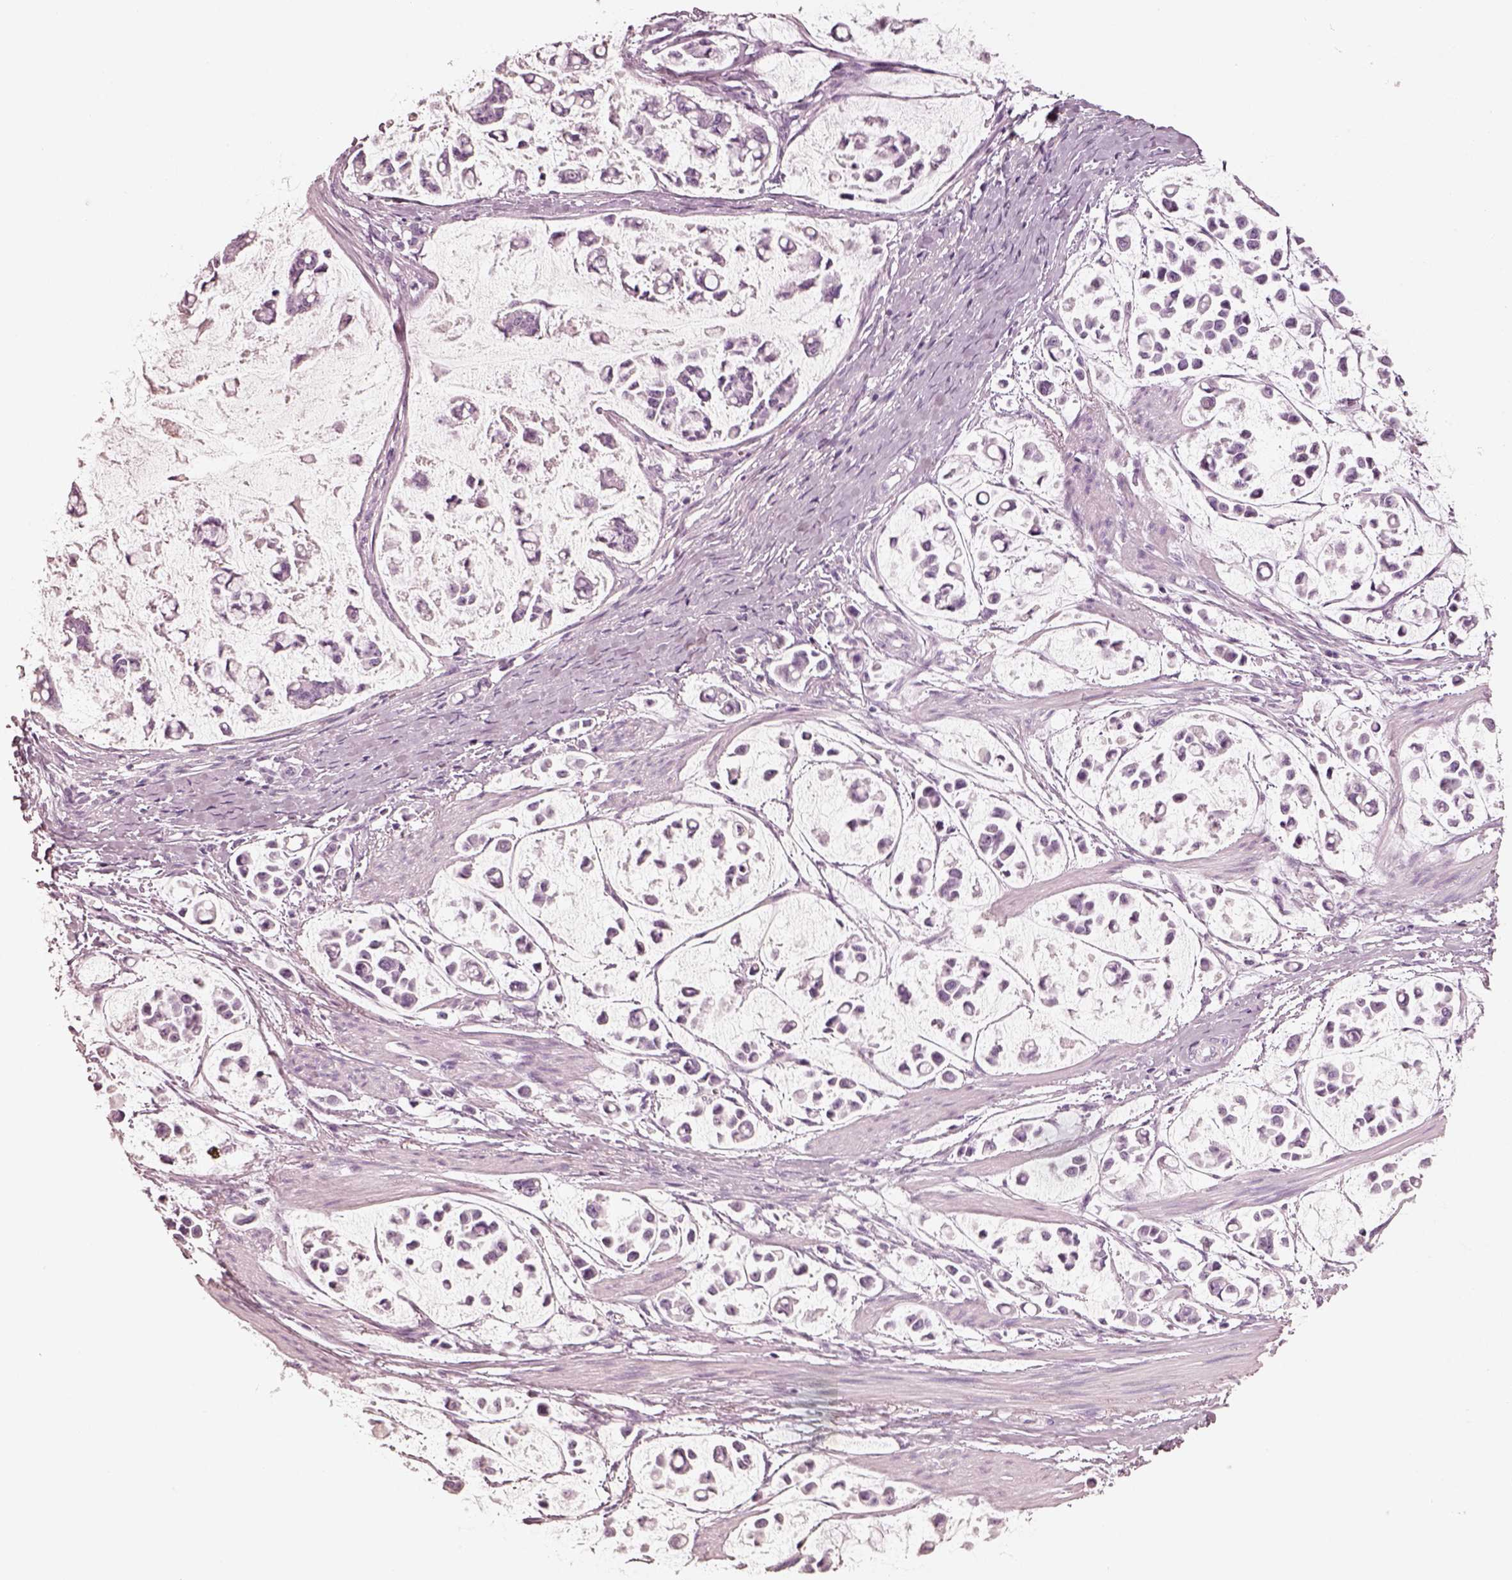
{"staining": {"intensity": "negative", "quantity": "none", "location": "none"}, "tissue": "stomach cancer", "cell_type": "Tumor cells", "image_type": "cancer", "snomed": [{"axis": "morphology", "description": "Adenocarcinoma, NOS"}, {"axis": "topography", "description": "Stomach"}], "caption": "Immunohistochemical staining of human stomach adenocarcinoma shows no significant staining in tumor cells.", "gene": "R3HDML", "patient": {"sex": "male", "age": 82}}